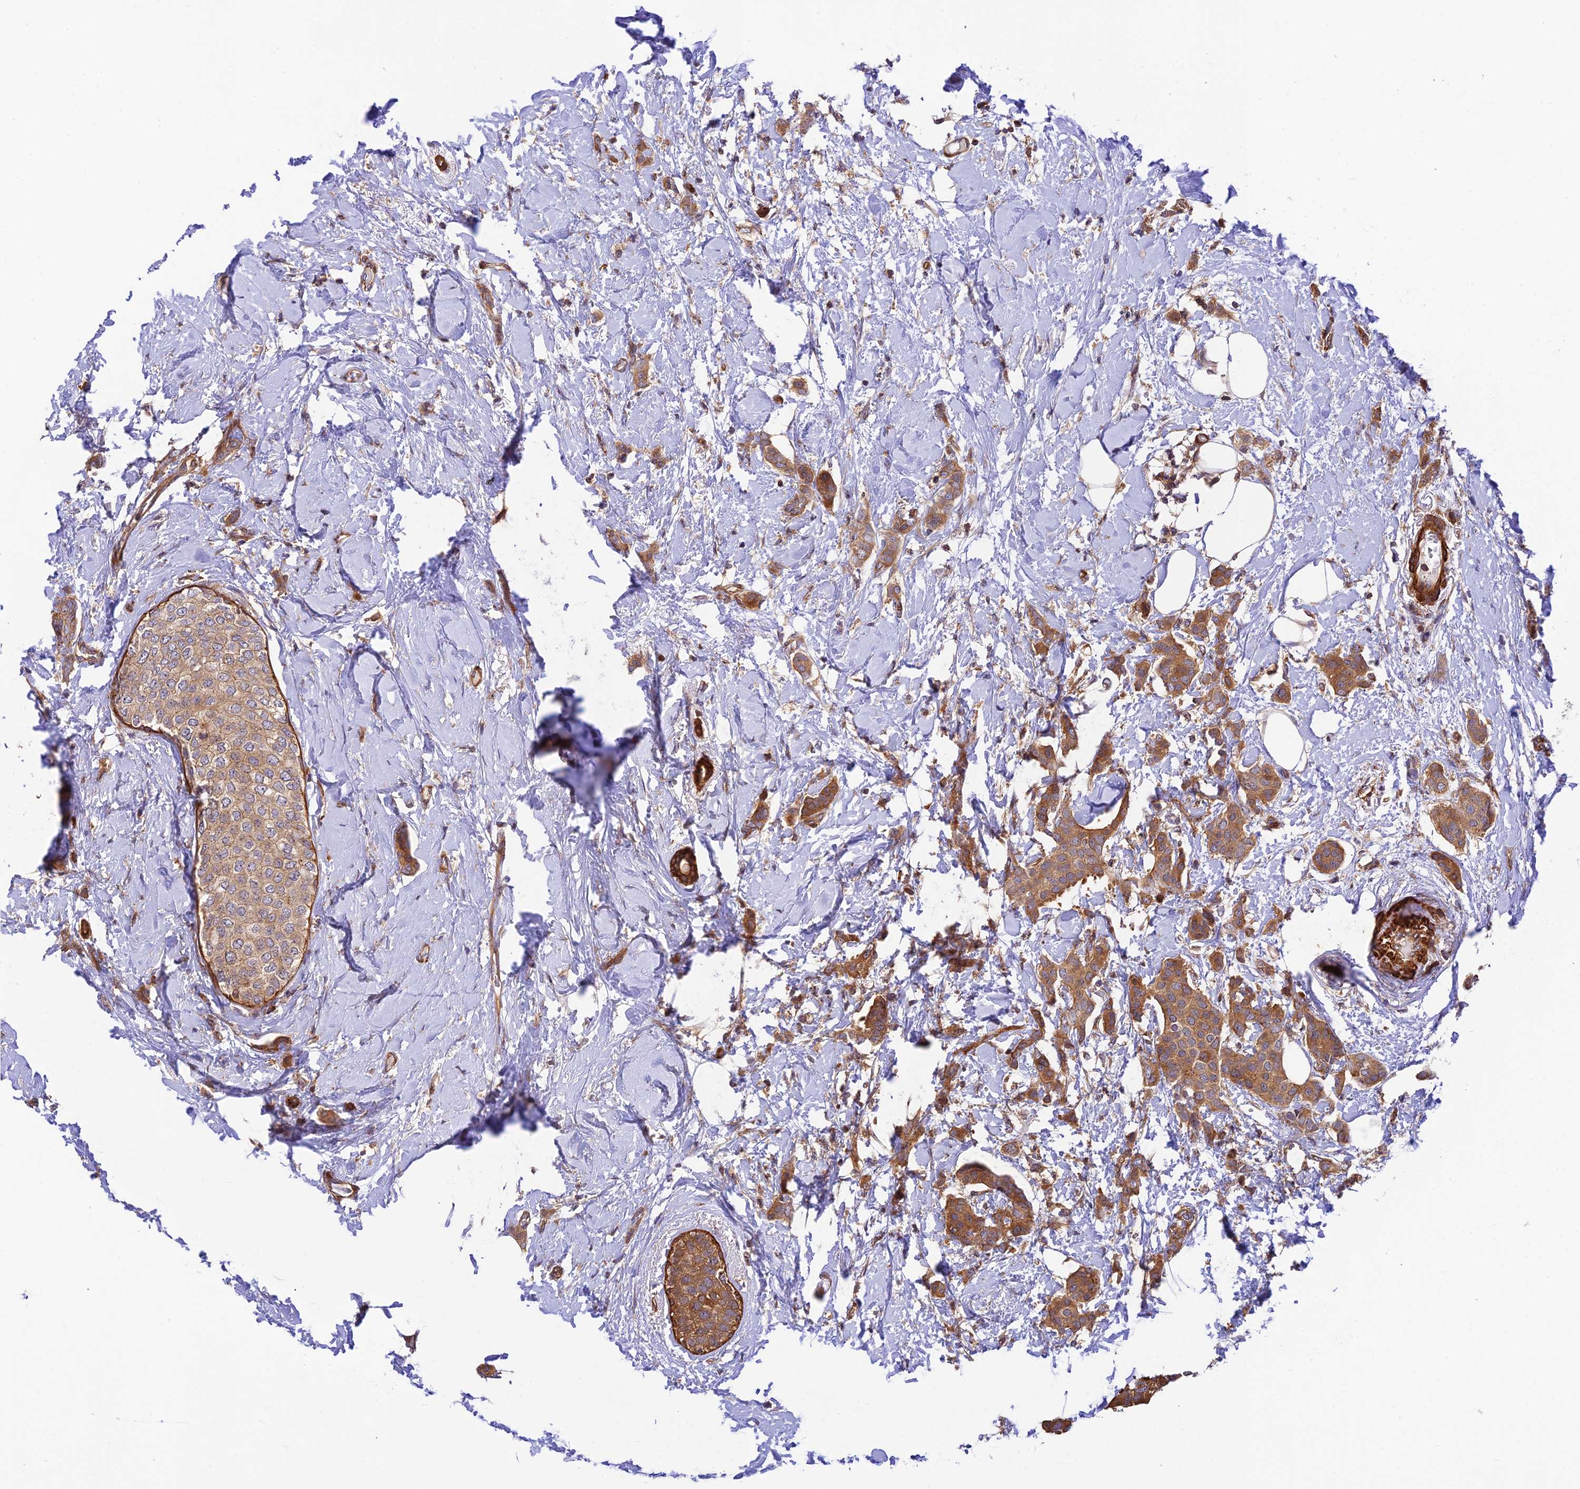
{"staining": {"intensity": "moderate", "quantity": ">75%", "location": "cytoplasmic/membranous"}, "tissue": "breast cancer", "cell_type": "Tumor cells", "image_type": "cancer", "snomed": [{"axis": "morphology", "description": "Duct carcinoma"}, {"axis": "topography", "description": "Breast"}], "caption": "This is a histology image of immunohistochemistry staining of invasive ductal carcinoma (breast), which shows moderate expression in the cytoplasmic/membranous of tumor cells.", "gene": "EVI5L", "patient": {"sex": "female", "age": 72}}